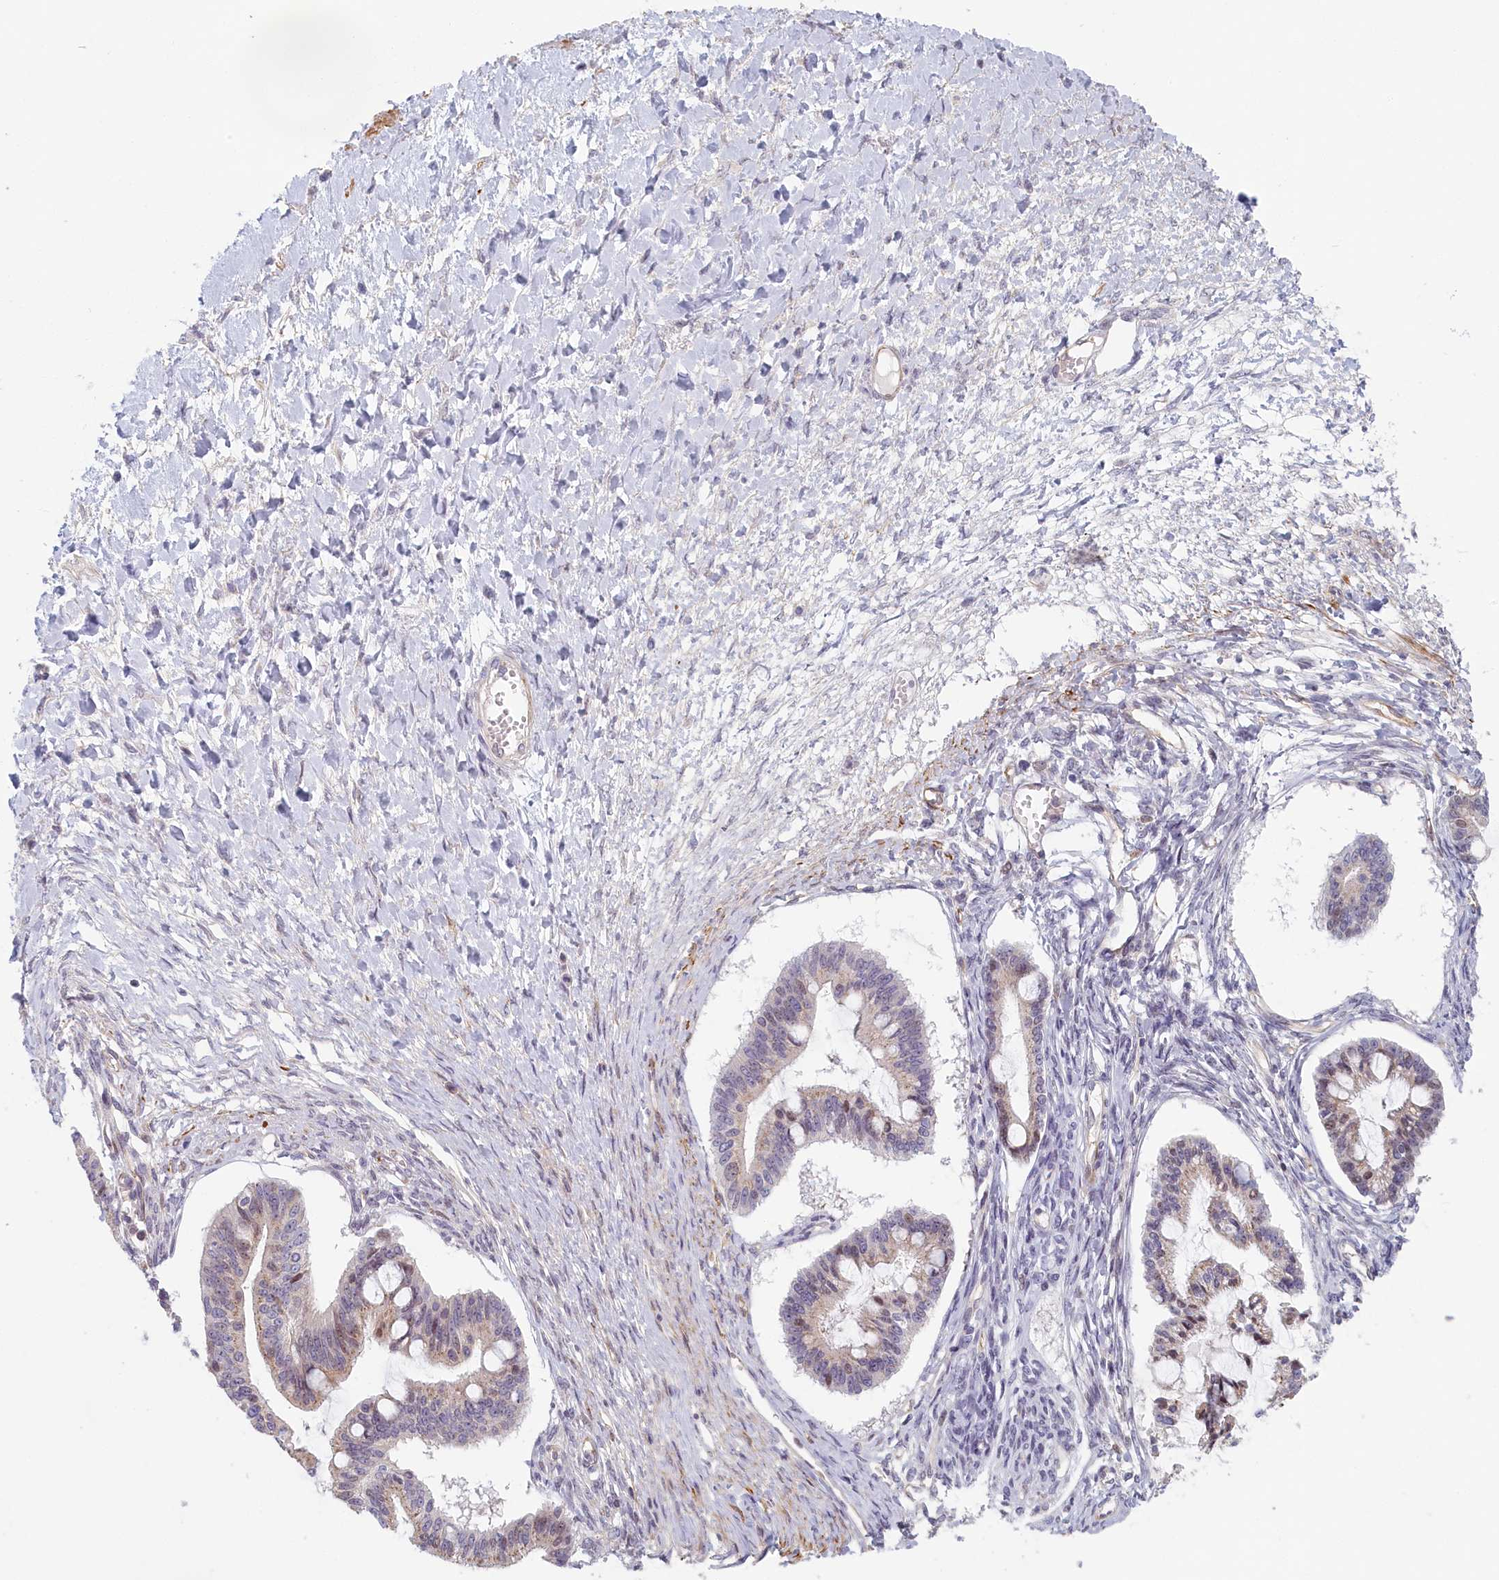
{"staining": {"intensity": "moderate", "quantity": "<25%", "location": "nuclear"}, "tissue": "ovarian cancer", "cell_type": "Tumor cells", "image_type": "cancer", "snomed": [{"axis": "morphology", "description": "Cystadenocarcinoma, mucinous, NOS"}, {"axis": "topography", "description": "Ovary"}], "caption": "A histopathology image of human mucinous cystadenocarcinoma (ovarian) stained for a protein displays moderate nuclear brown staining in tumor cells.", "gene": "INTS4", "patient": {"sex": "female", "age": 73}}